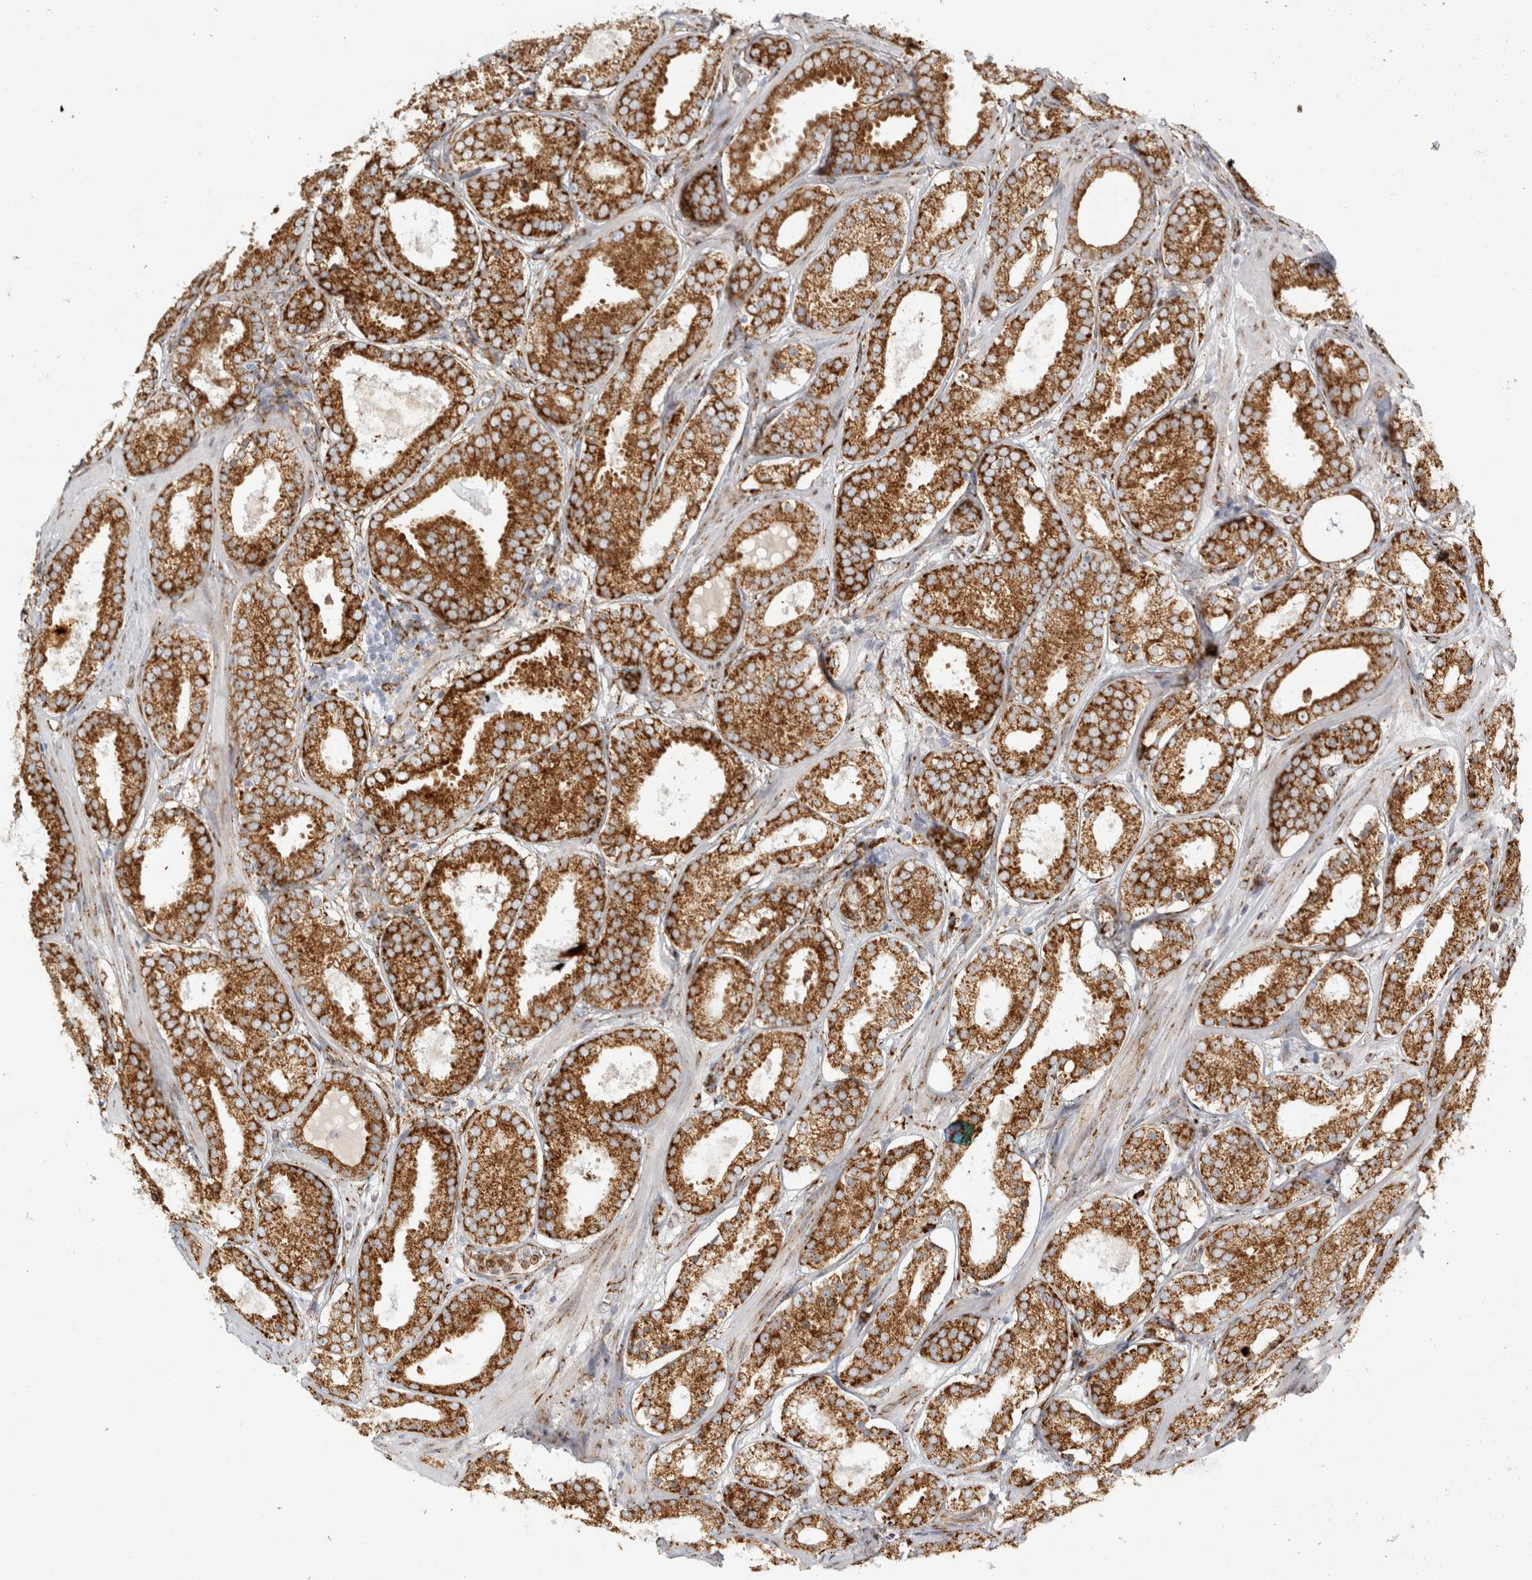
{"staining": {"intensity": "strong", "quantity": ">75%", "location": "cytoplasmic/membranous"}, "tissue": "prostate cancer", "cell_type": "Tumor cells", "image_type": "cancer", "snomed": [{"axis": "morphology", "description": "Adenocarcinoma, Low grade"}, {"axis": "topography", "description": "Prostate"}], "caption": "There is high levels of strong cytoplasmic/membranous positivity in tumor cells of prostate cancer (low-grade adenocarcinoma), as demonstrated by immunohistochemical staining (brown color).", "gene": "OSTN", "patient": {"sex": "male", "age": 69}}